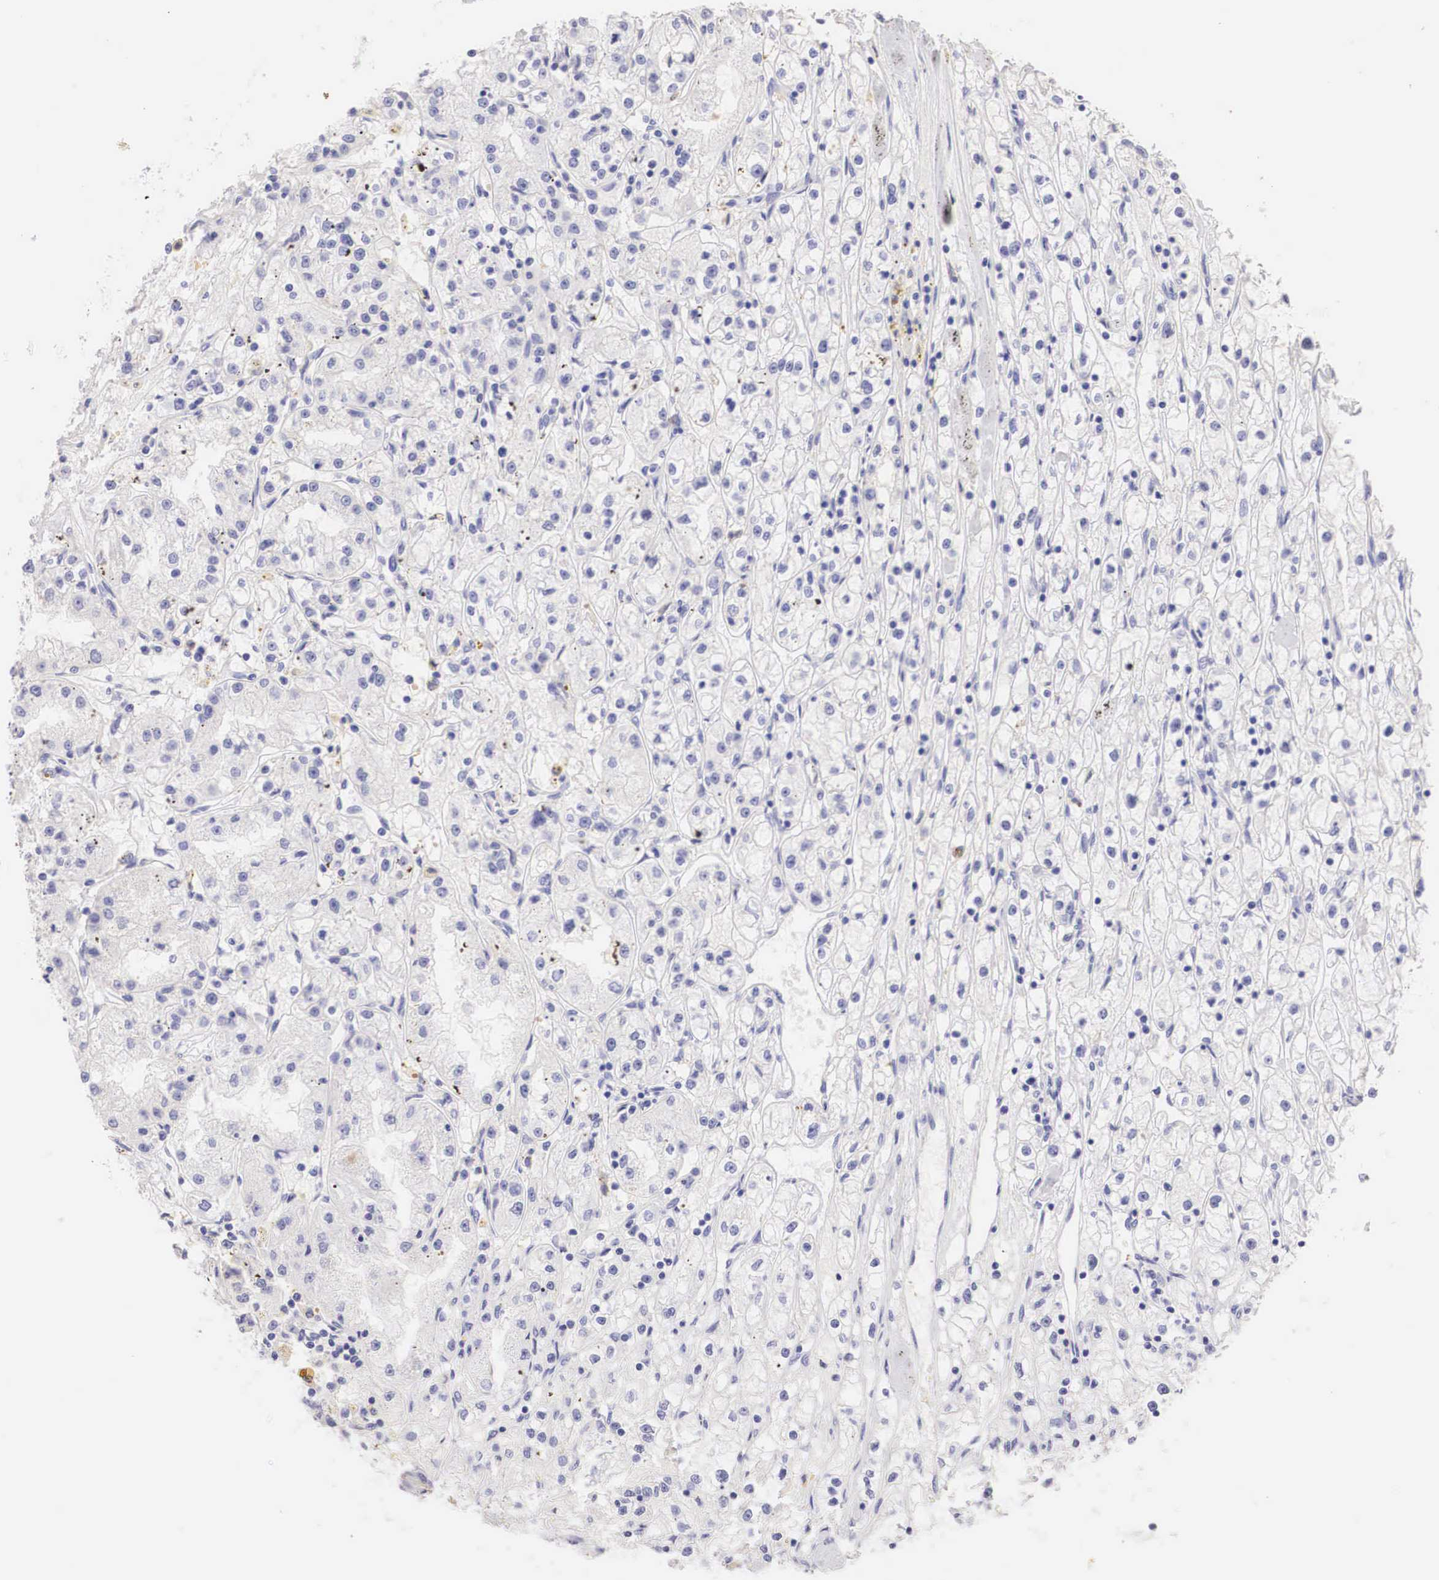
{"staining": {"intensity": "negative", "quantity": "none", "location": "none"}, "tissue": "renal cancer", "cell_type": "Tumor cells", "image_type": "cancer", "snomed": [{"axis": "morphology", "description": "Adenocarcinoma, NOS"}, {"axis": "topography", "description": "Kidney"}], "caption": "This photomicrograph is of renal adenocarcinoma stained with IHC to label a protein in brown with the nuclei are counter-stained blue. There is no expression in tumor cells.", "gene": "ERBB2", "patient": {"sex": "male", "age": 56}}